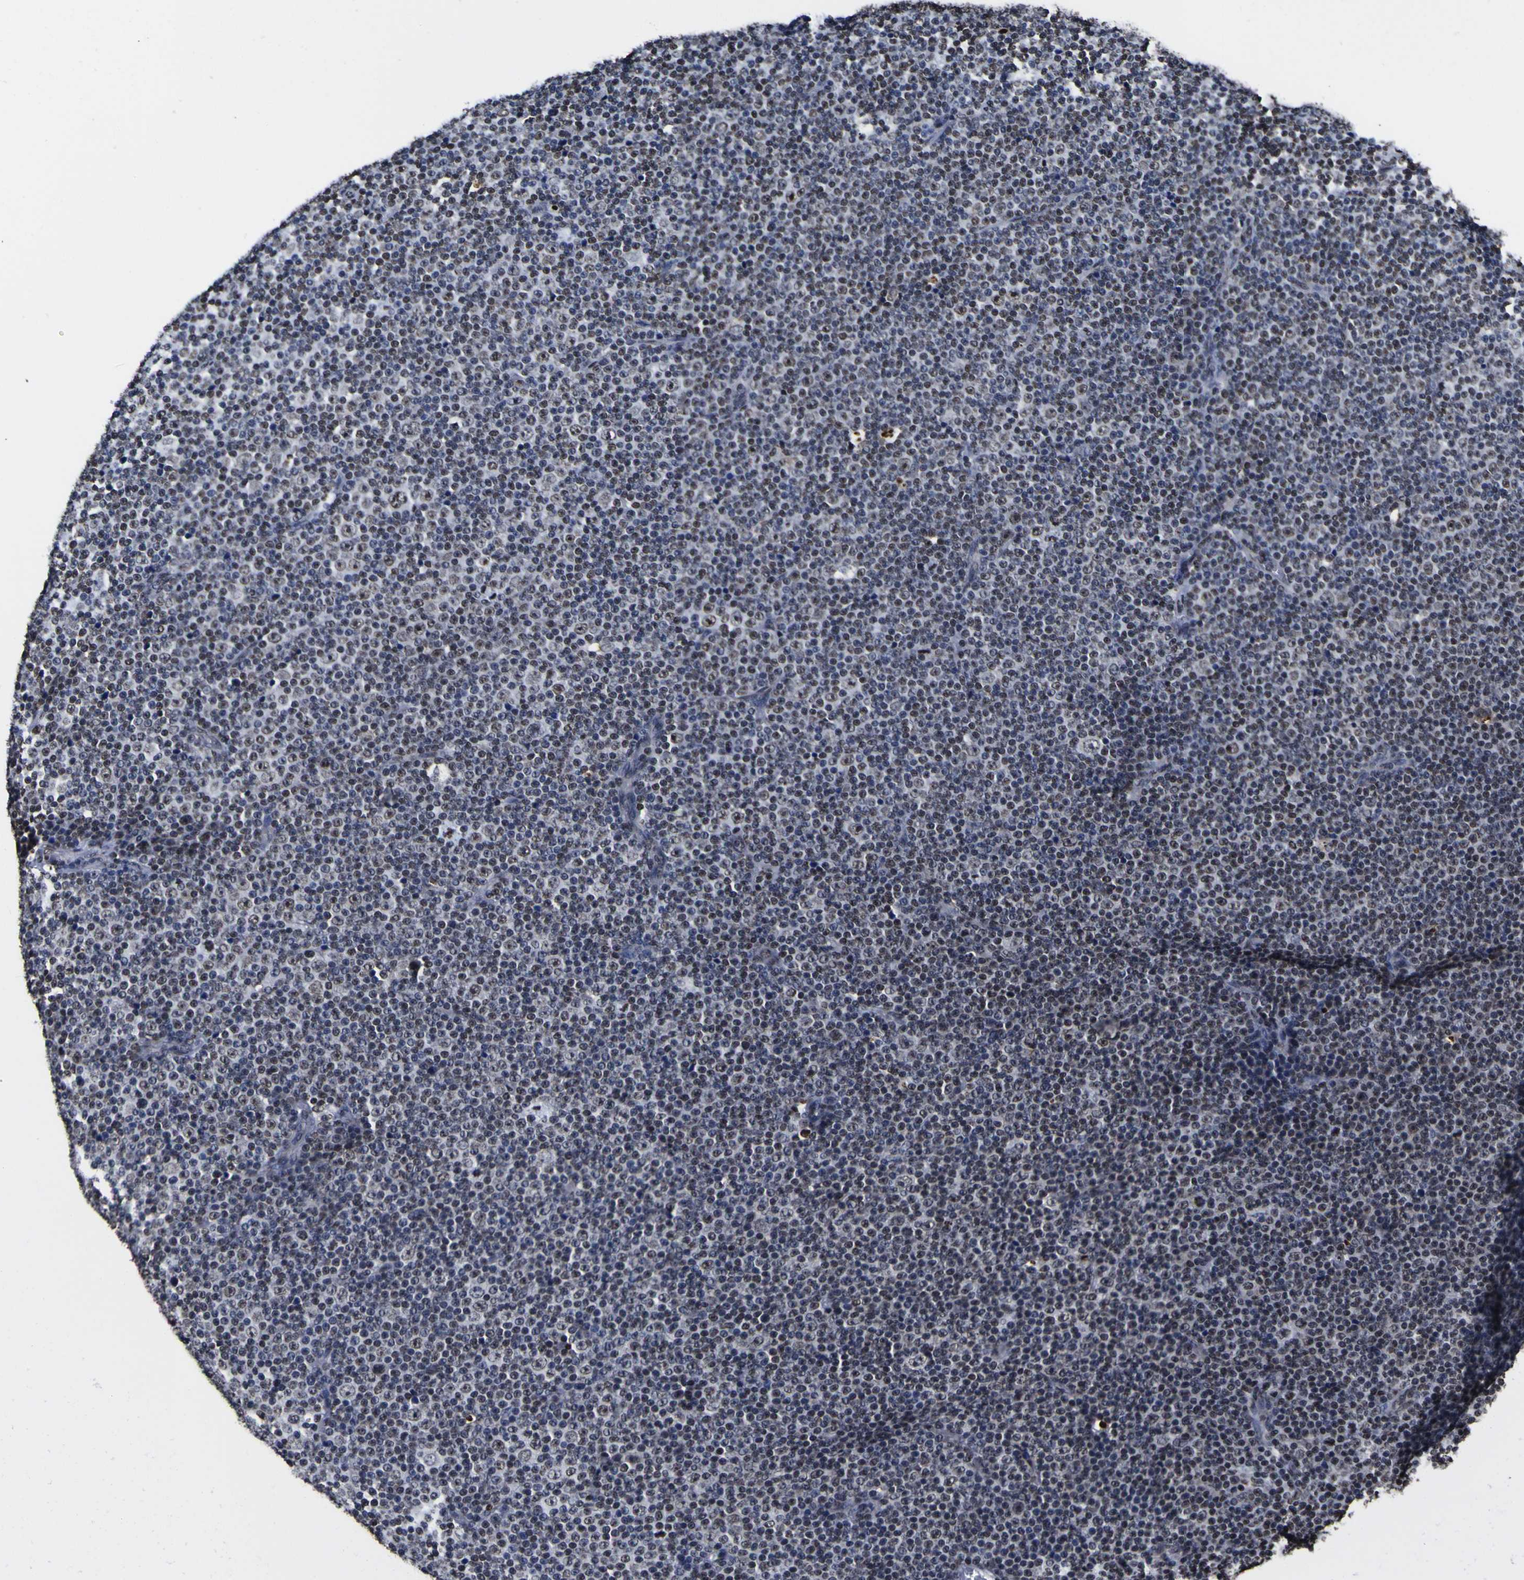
{"staining": {"intensity": "strong", "quantity": "25%-75%", "location": "nuclear"}, "tissue": "lymphoma", "cell_type": "Tumor cells", "image_type": "cancer", "snomed": [{"axis": "morphology", "description": "Malignant lymphoma, non-Hodgkin's type, Low grade"}, {"axis": "topography", "description": "Lymph node"}], "caption": "Immunohistochemical staining of malignant lymphoma, non-Hodgkin's type (low-grade) demonstrates high levels of strong nuclear positivity in approximately 25%-75% of tumor cells. Using DAB (brown) and hematoxylin (blue) stains, captured at high magnification using brightfield microscopy.", "gene": "PIAS1", "patient": {"sex": "female", "age": 67}}